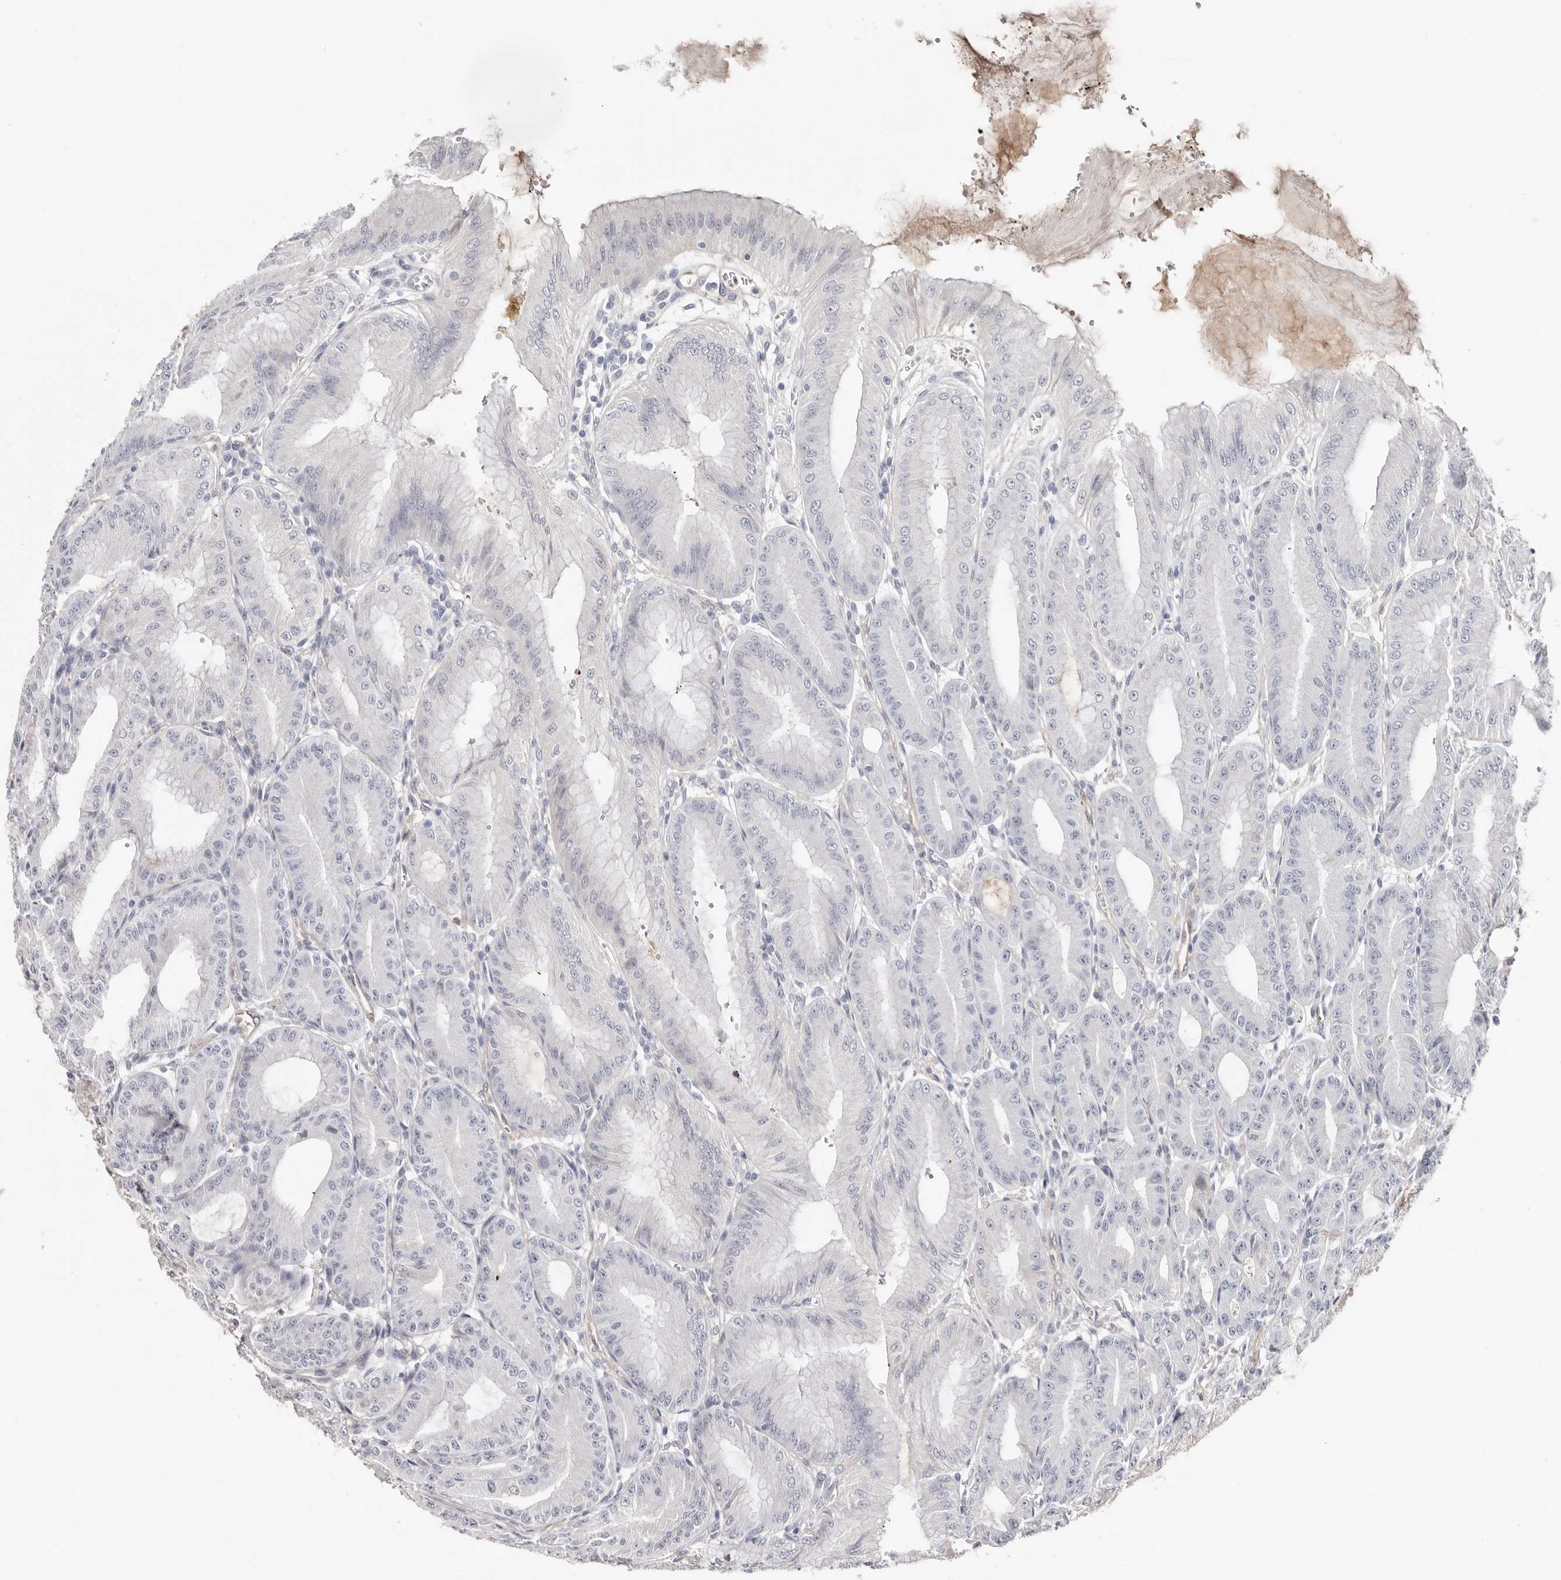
{"staining": {"intensity": "moderate", "quantity": "<25%", "location": "cytoplasmic/membranous"}, "tissue": "stomach", "cell_type": "Glandular cells", "image_type": "normal", "snomed": [{"axis": "morphology", "description": "Normal tissue, NOS"}, {"axis": "topography", "description": "Stomach, lower"}], "caption": "Stomach stained with a brown dye displays moderate cytoplasmic/membranous positive expression in about <25% of glandular cells.", "gene": "PKDCC", "patient": {"sex": "male", "age": 71}}